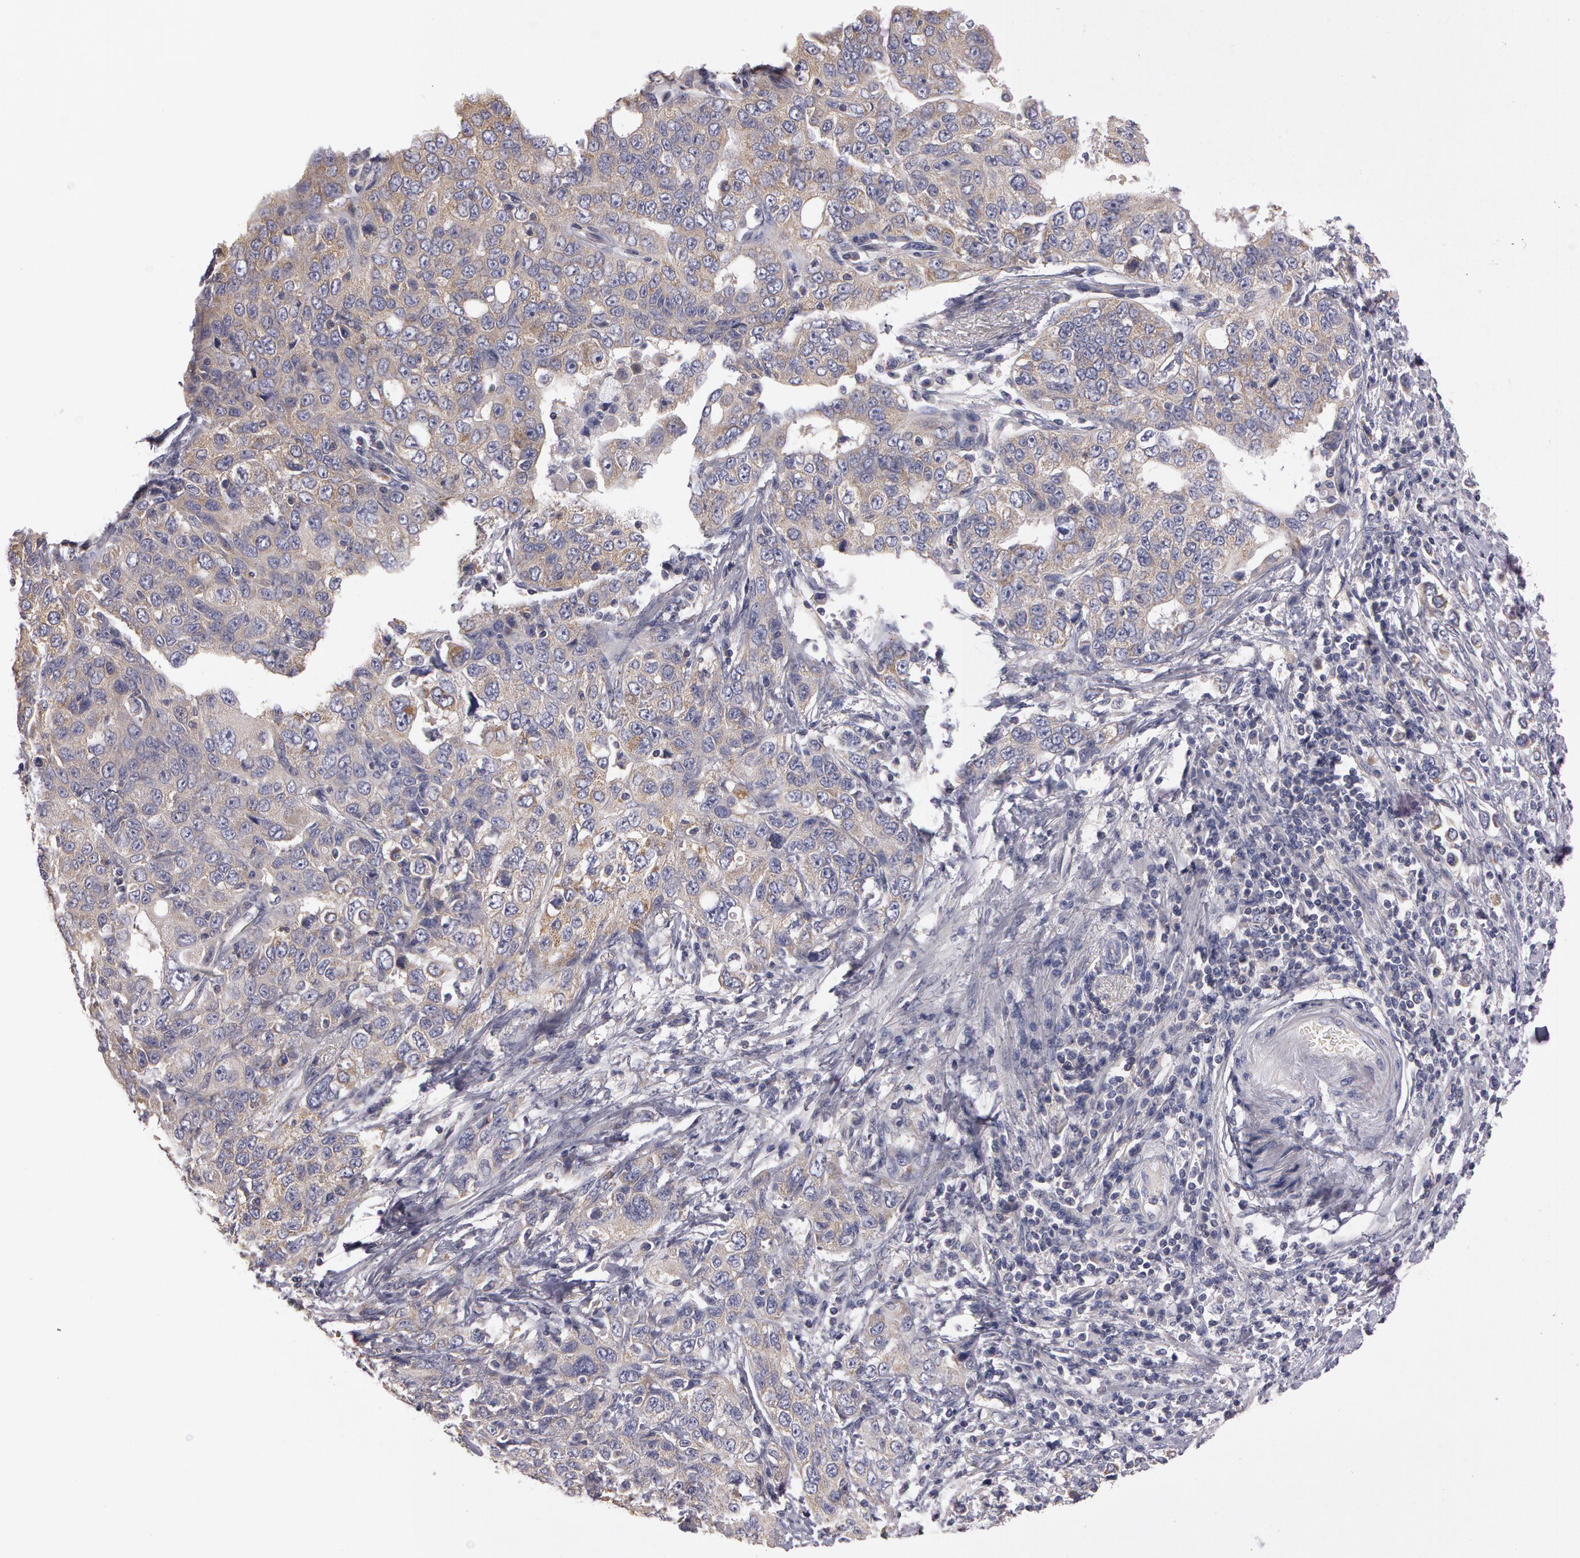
{"staining": {"intensity": "weak", "quantity": "25%-75%", "location": "cytoplasmic/membranous"}, "tissue": "stomach cancer", "cell_type": "Tumor cells", "image_type": "cancer", "snomed": [{"axis": "morphology", "description": "Adenocarcinoma, NOS"}, {"axis": "topography", "description": "Stomach, upper"}], "caption": "DAB immunohistochemical staining of human stomach cancer reveals weak cytoplasmic/membranous protein staining in about 25%-75% of tumor cells.", "gene": "NEK9", "patient": {"sex": "male", "age": 76}}